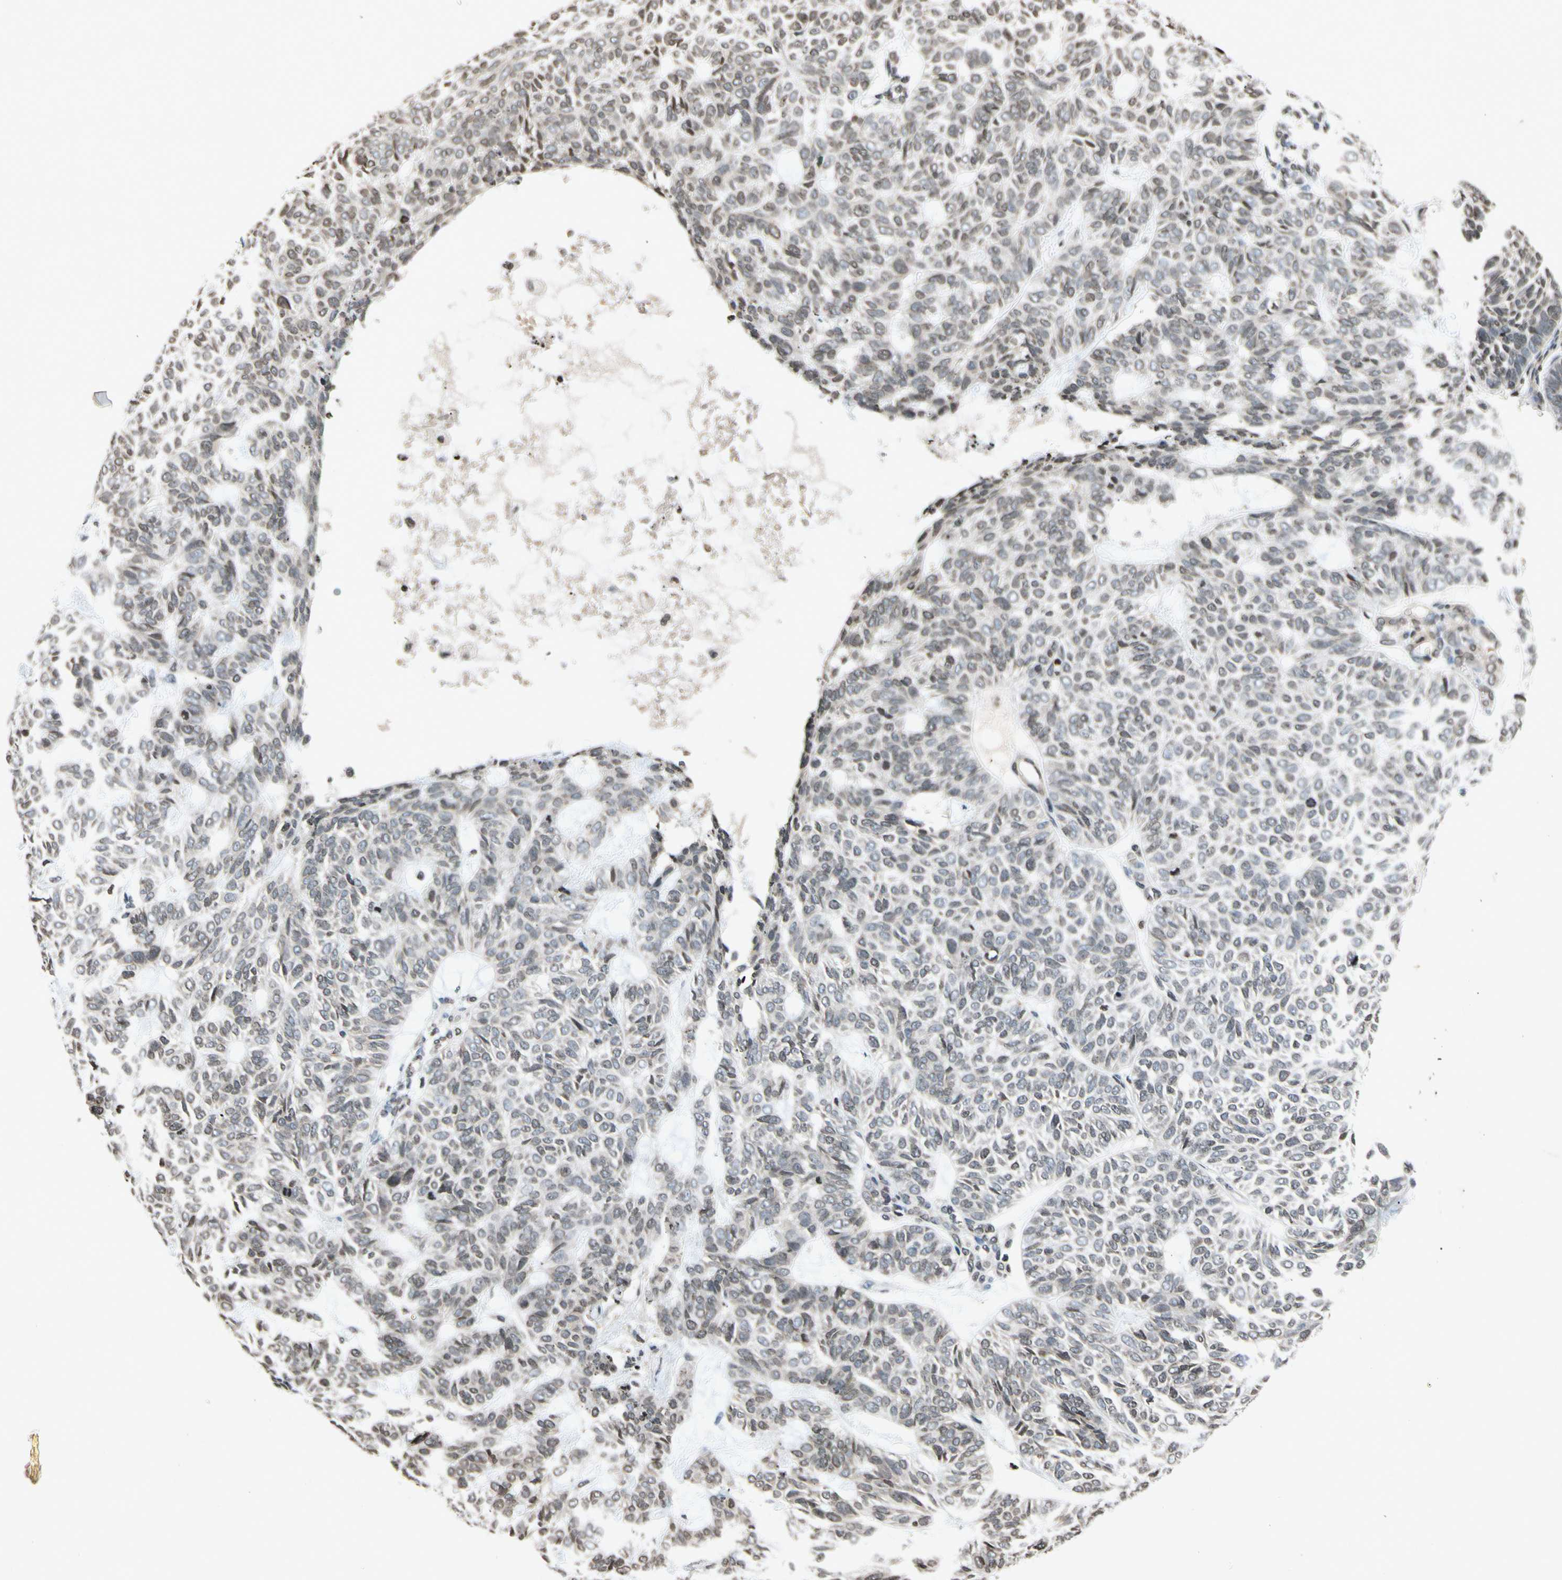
{"staining": {"intensity": "weak", "quantity": "25%-75%", "location": "nuclear"}, "tissue": "skin cancer", "cell_type": "Tumor cells", "image_type": "cancer", "snomed": [{"axis": "morphology", "description": "Basal cell carcinoma"}, {"axis": "topography", "description": "Skin"}], "caption": "A brown stain labels weak nuclear staining of a protein in basal cell carcinoma (skin) tumor cells.", "gene": "HOXB3", "patient": {"sex": "male", "age": 87}}